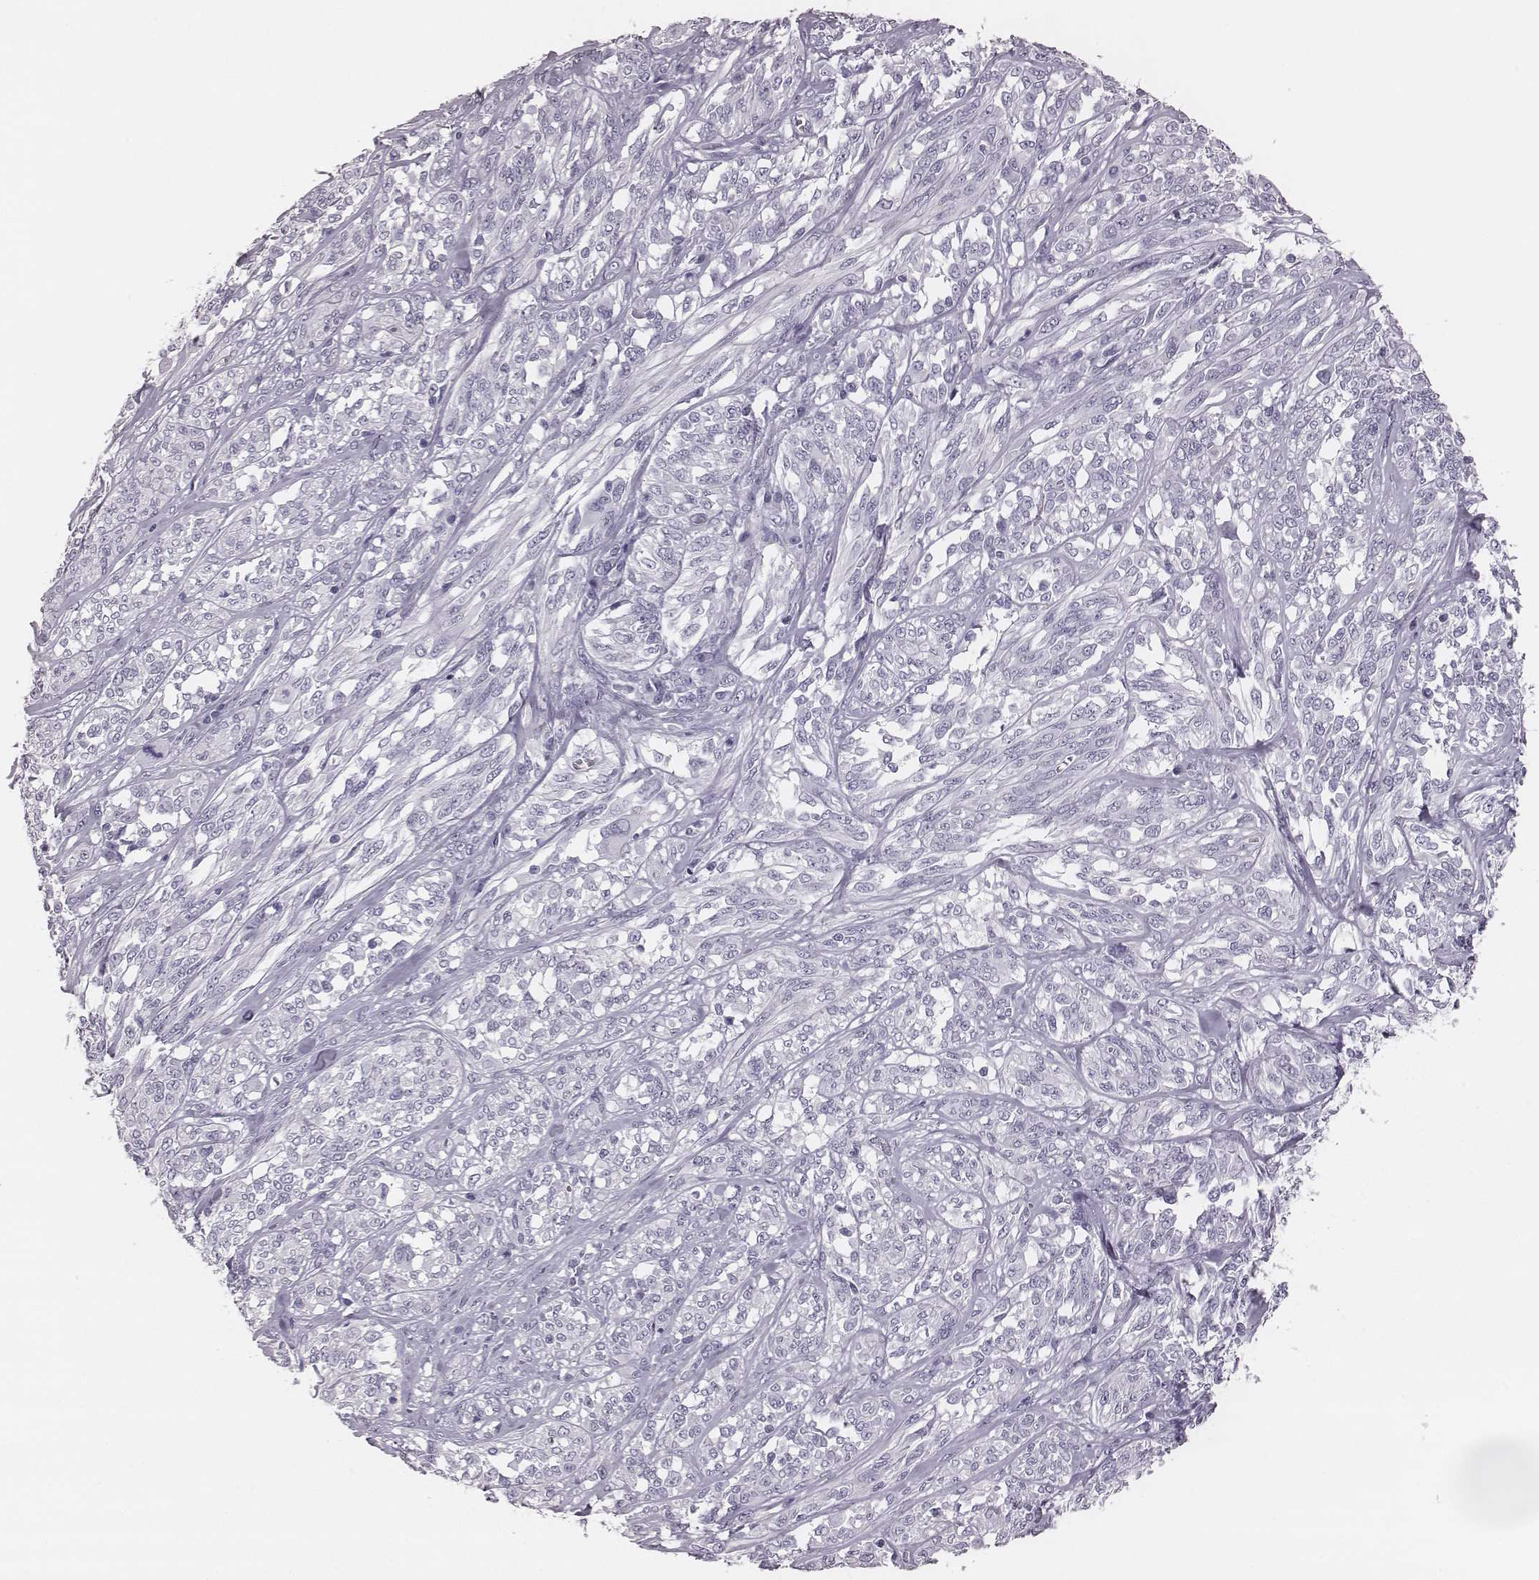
{"staining": {"intensity": "negative", "quantity": "none", "location": "none"}, "tissue": "melanoma", "cell_type": "Tumor cells", "image_type": "cancer", "snomed": [{"axis": "morphology", "description": "Malignant melanoma, NOS"}, {"axis": "topography", "description": "Skin"}], "caption": "Histopathology image shows no protein staining in tumor cells of malignant melanoma tissue.", "gene": "CSH1", "patient": {"sex": "female", "age": 91}}